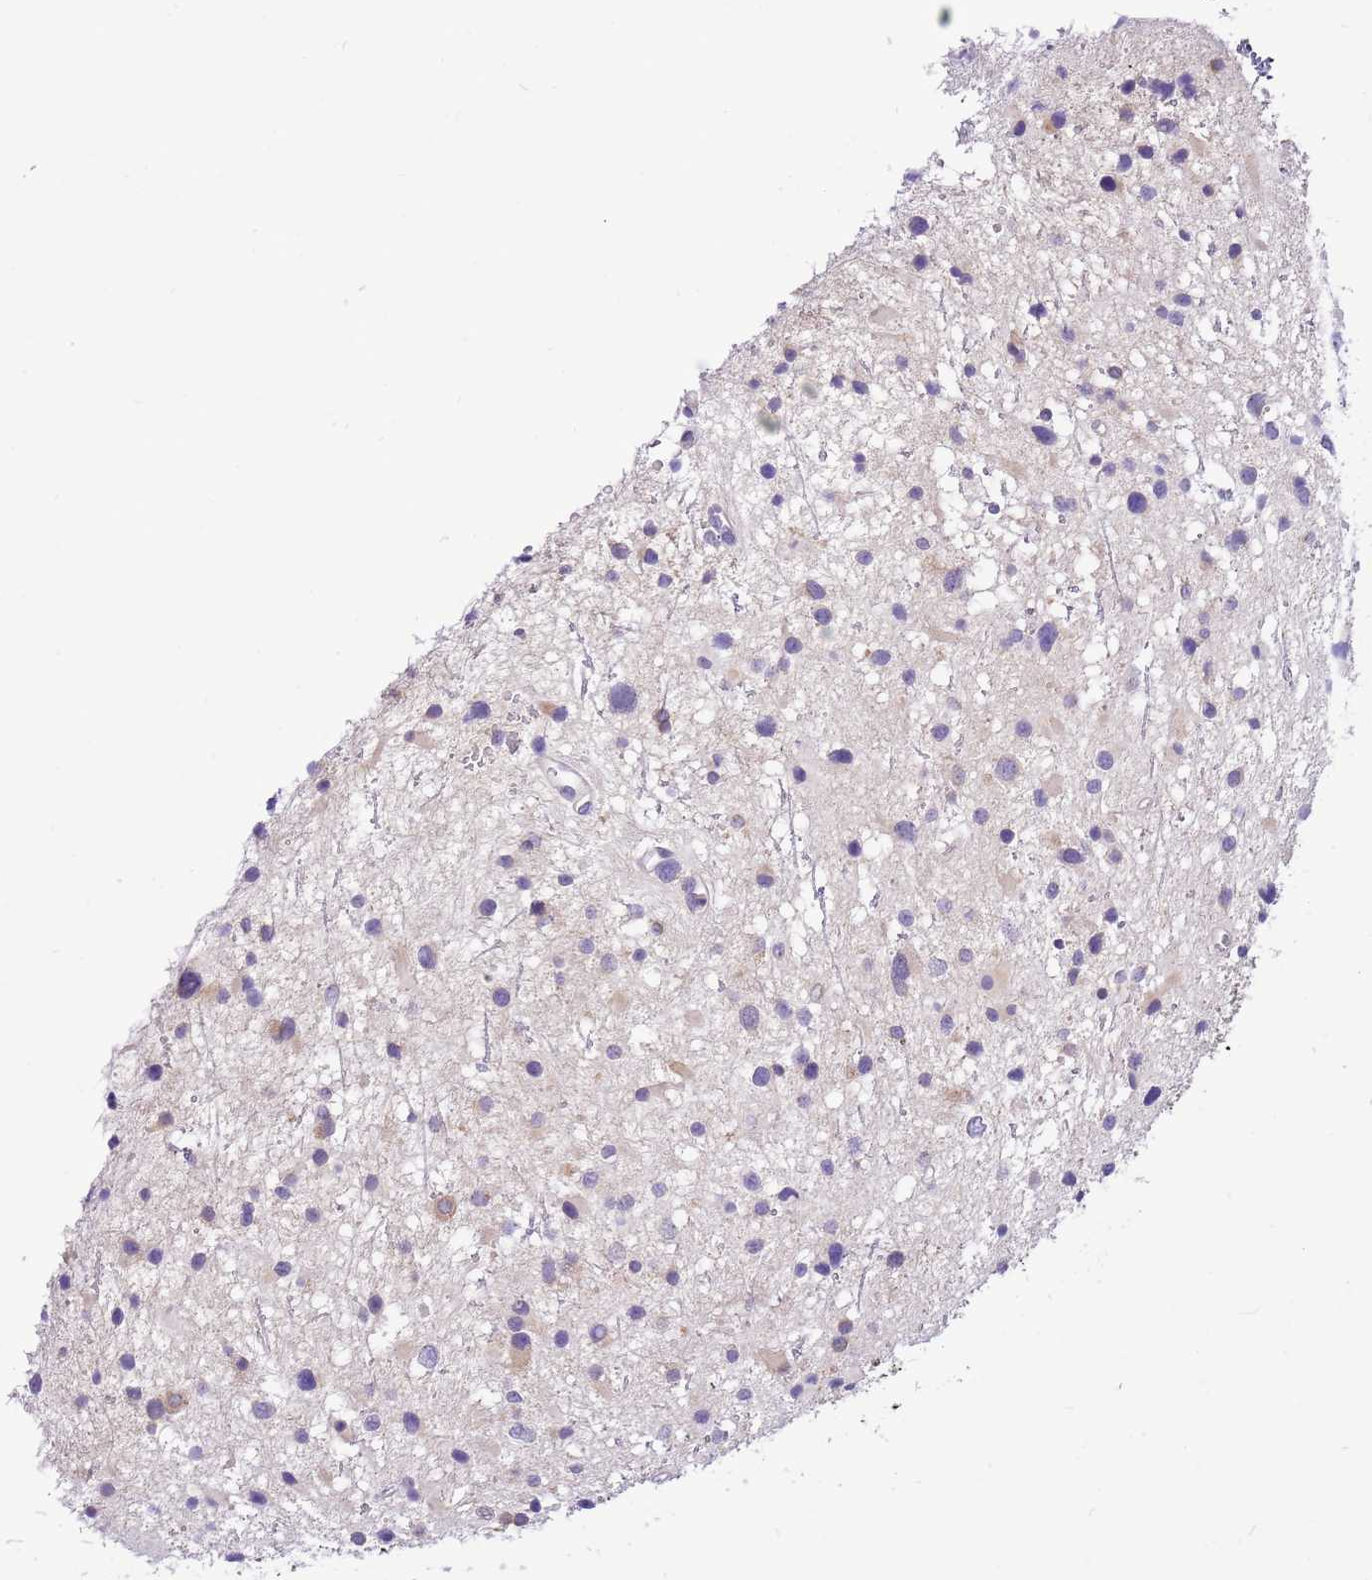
{"staining": {"intensity": "negative", "quantity": "none", "location": "none"}, "tissue": "glioma", "cell_type": "Tumor cells", "image_type": "cancer", "snomed": [{"axis": "morphology", "description": "Glioma, malignant, Low grade"}, {"axis": "topography", "description": "Brain"}], "caption": "Immunohistochemistry (IHC) histopathology image of glioma stained for a protein (brown), which shows no positivity in tumor cells.", "gene": "GLCE", "patient": {"sex": "female", "age": 32}}